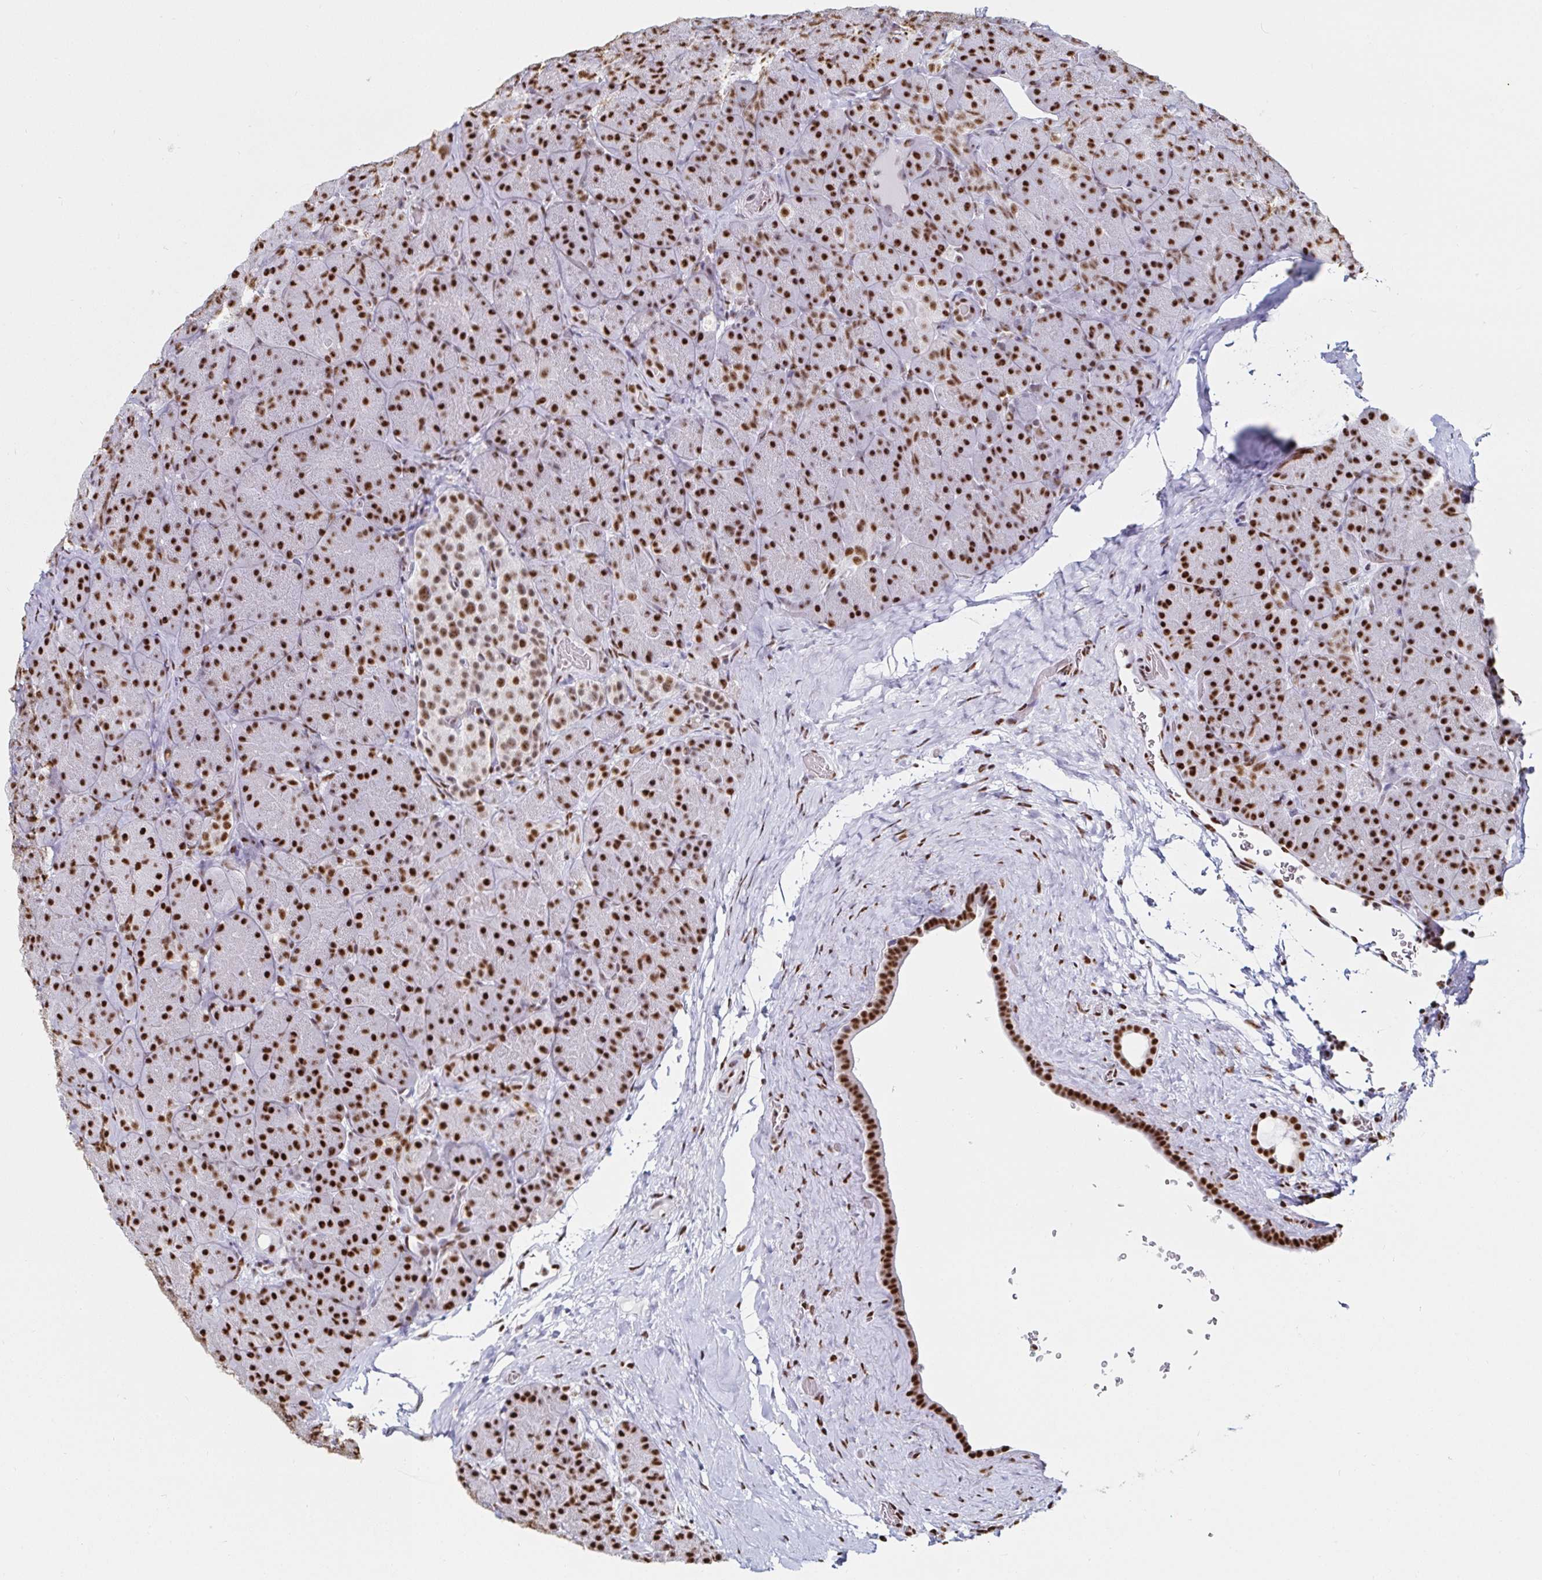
{"staining": {"intensity": "strong", "quantity": "25%-75%", "location": "nuclear"}, "tissue": "pancreas", "cell_type": "Exocrine glandular cells", "image_type": "normal", "snomed": [{"axis": "morphology", "description": "Normal tissue, NOS"}, {"axis": "topography", "description": "Pancreas"}], "caption": "This photomicrograph exhibits unremarkable pancreas stained with immunohistochemistry to label a protein in brown. The nuclear of exocrine glandular cells show strong positivity for the protein. Nuclei are counter-stained blue.", "gene": "DDX39B", "patient": {"sex": "male", "age": 57}}